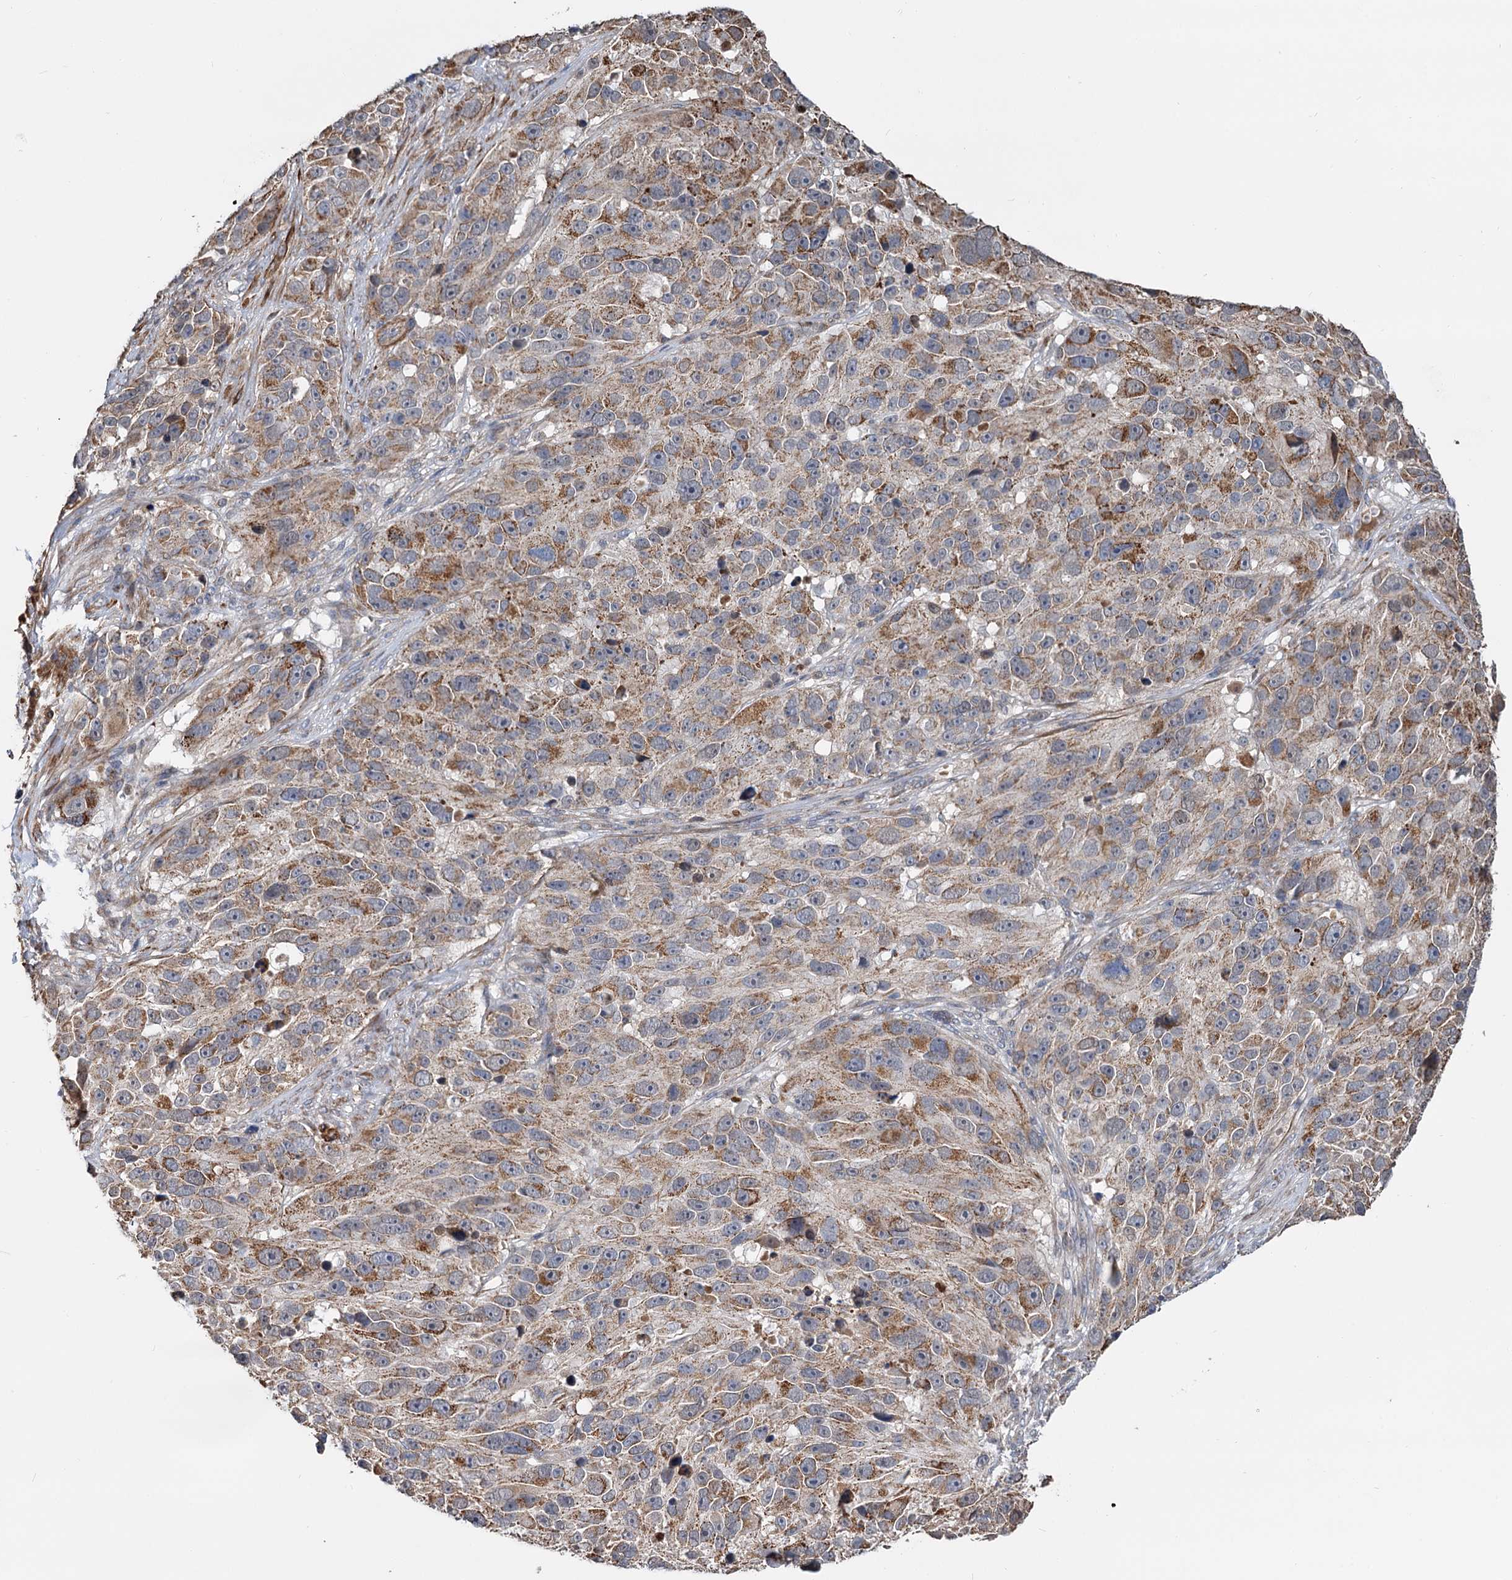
{"staining": {"intensity": "moderate", "quantity": ">75%", "location": "cytoplasmic/membranous"}, "tissue": "melanoma", "cell_type": "Tumor cells", "image_type": "cancer", "snomed": [{"axis": "morphology", "description": "Malignant melanoma, NOS"}, {"axis": "topography", "description": "Skin"}], "caption": "This micrograph exhibits IHC staining of melanoma, with medium moderate cytoplasmic/membranous positivity in about >75% of tumor cells.", "gene": "ALKBH7", "patient": {"sex": "male", "age": 84}}